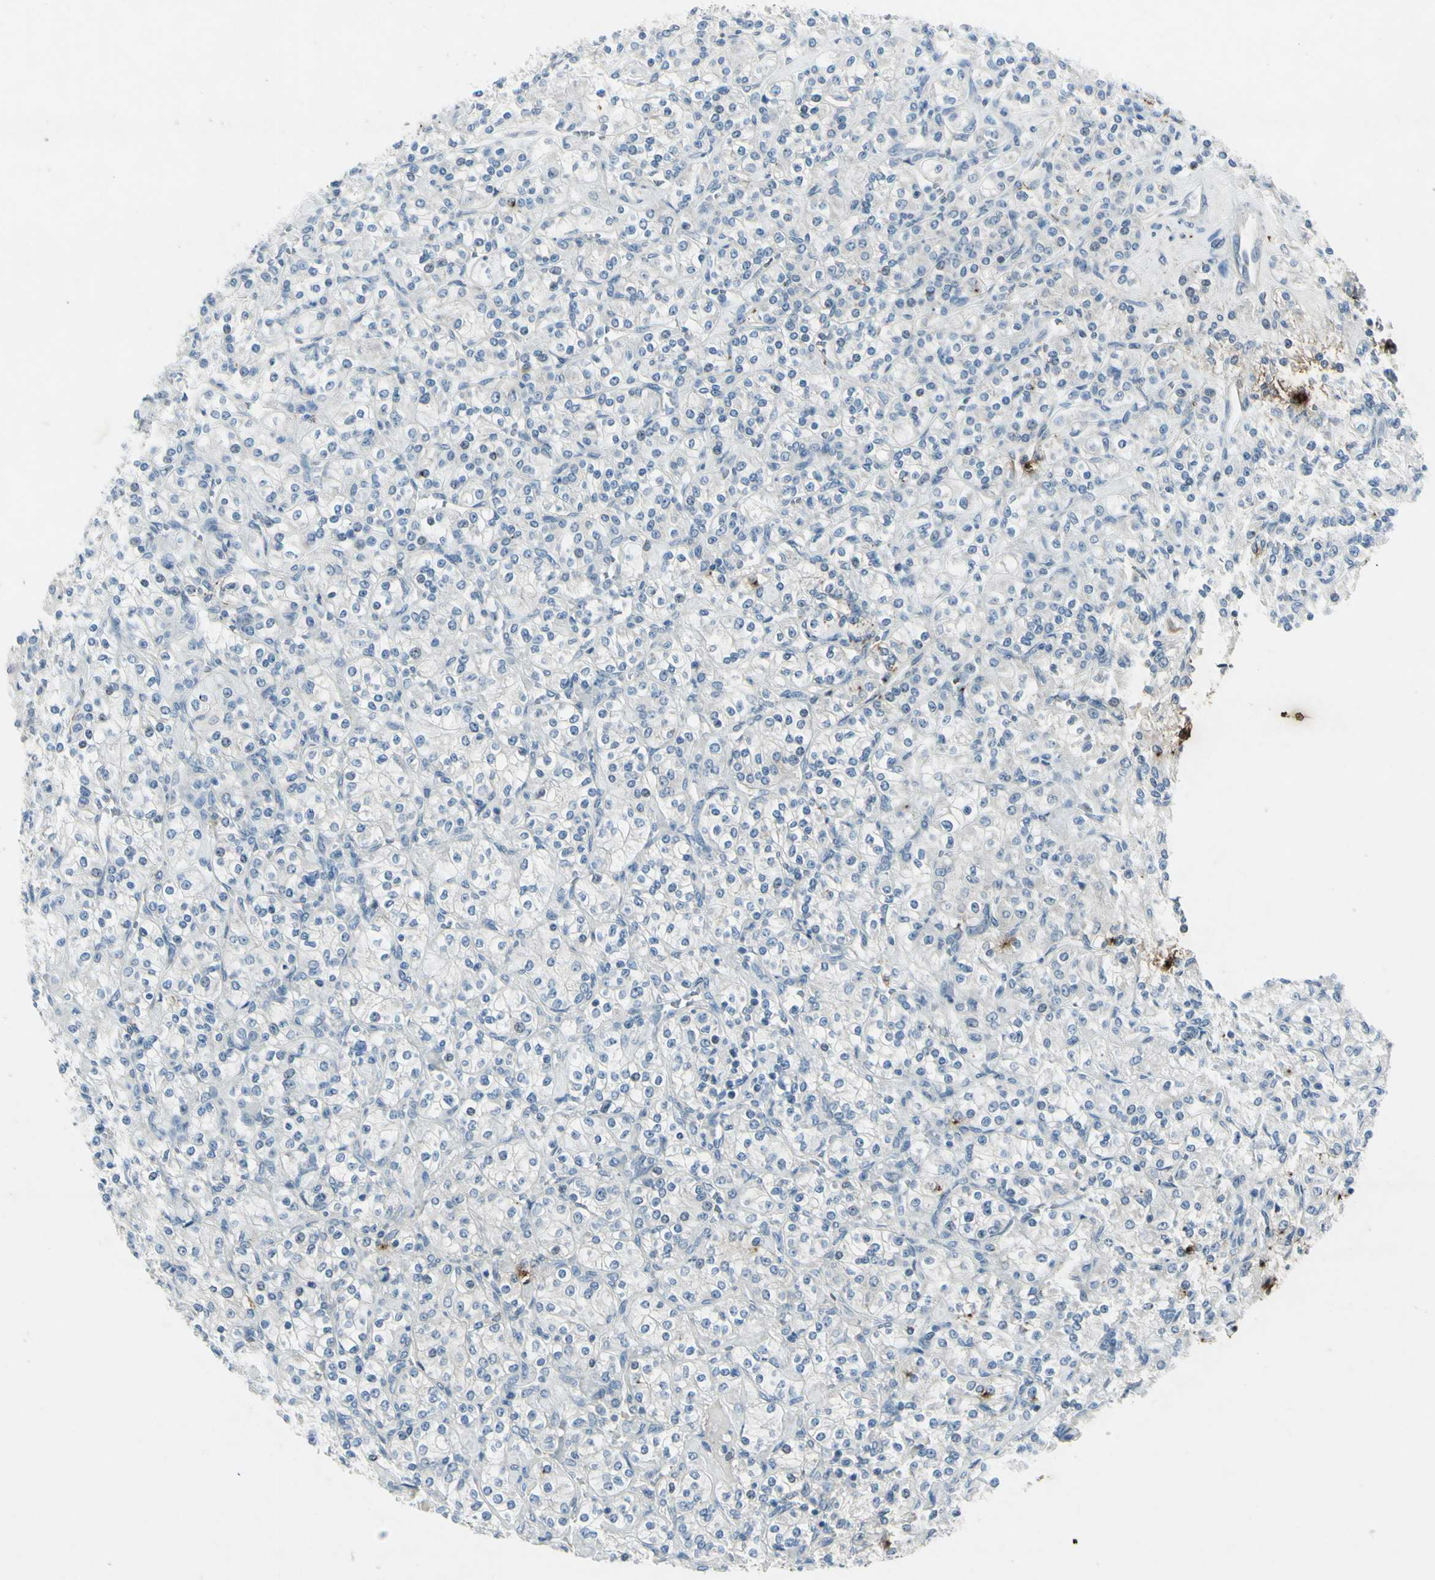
{"staining": {"intensity": "negative", "quantity": "none", "location": "none"}, "tissue": "renal cancer", "cell_type": "Tumor cells", "image_type": "cancer", "snomed": [{"axis": "morphology", "description": "Adenocarcinoma, NOS"}, {"axis": "topography", "description": "Kidney"}], "caption": "Human adenocarcinoma (renal) stained for a protein using immunohistochemistry exhibits no expression in tumor cells.", "gene": "SNAP91", "patient": {"sex": "male", "age": 77}}